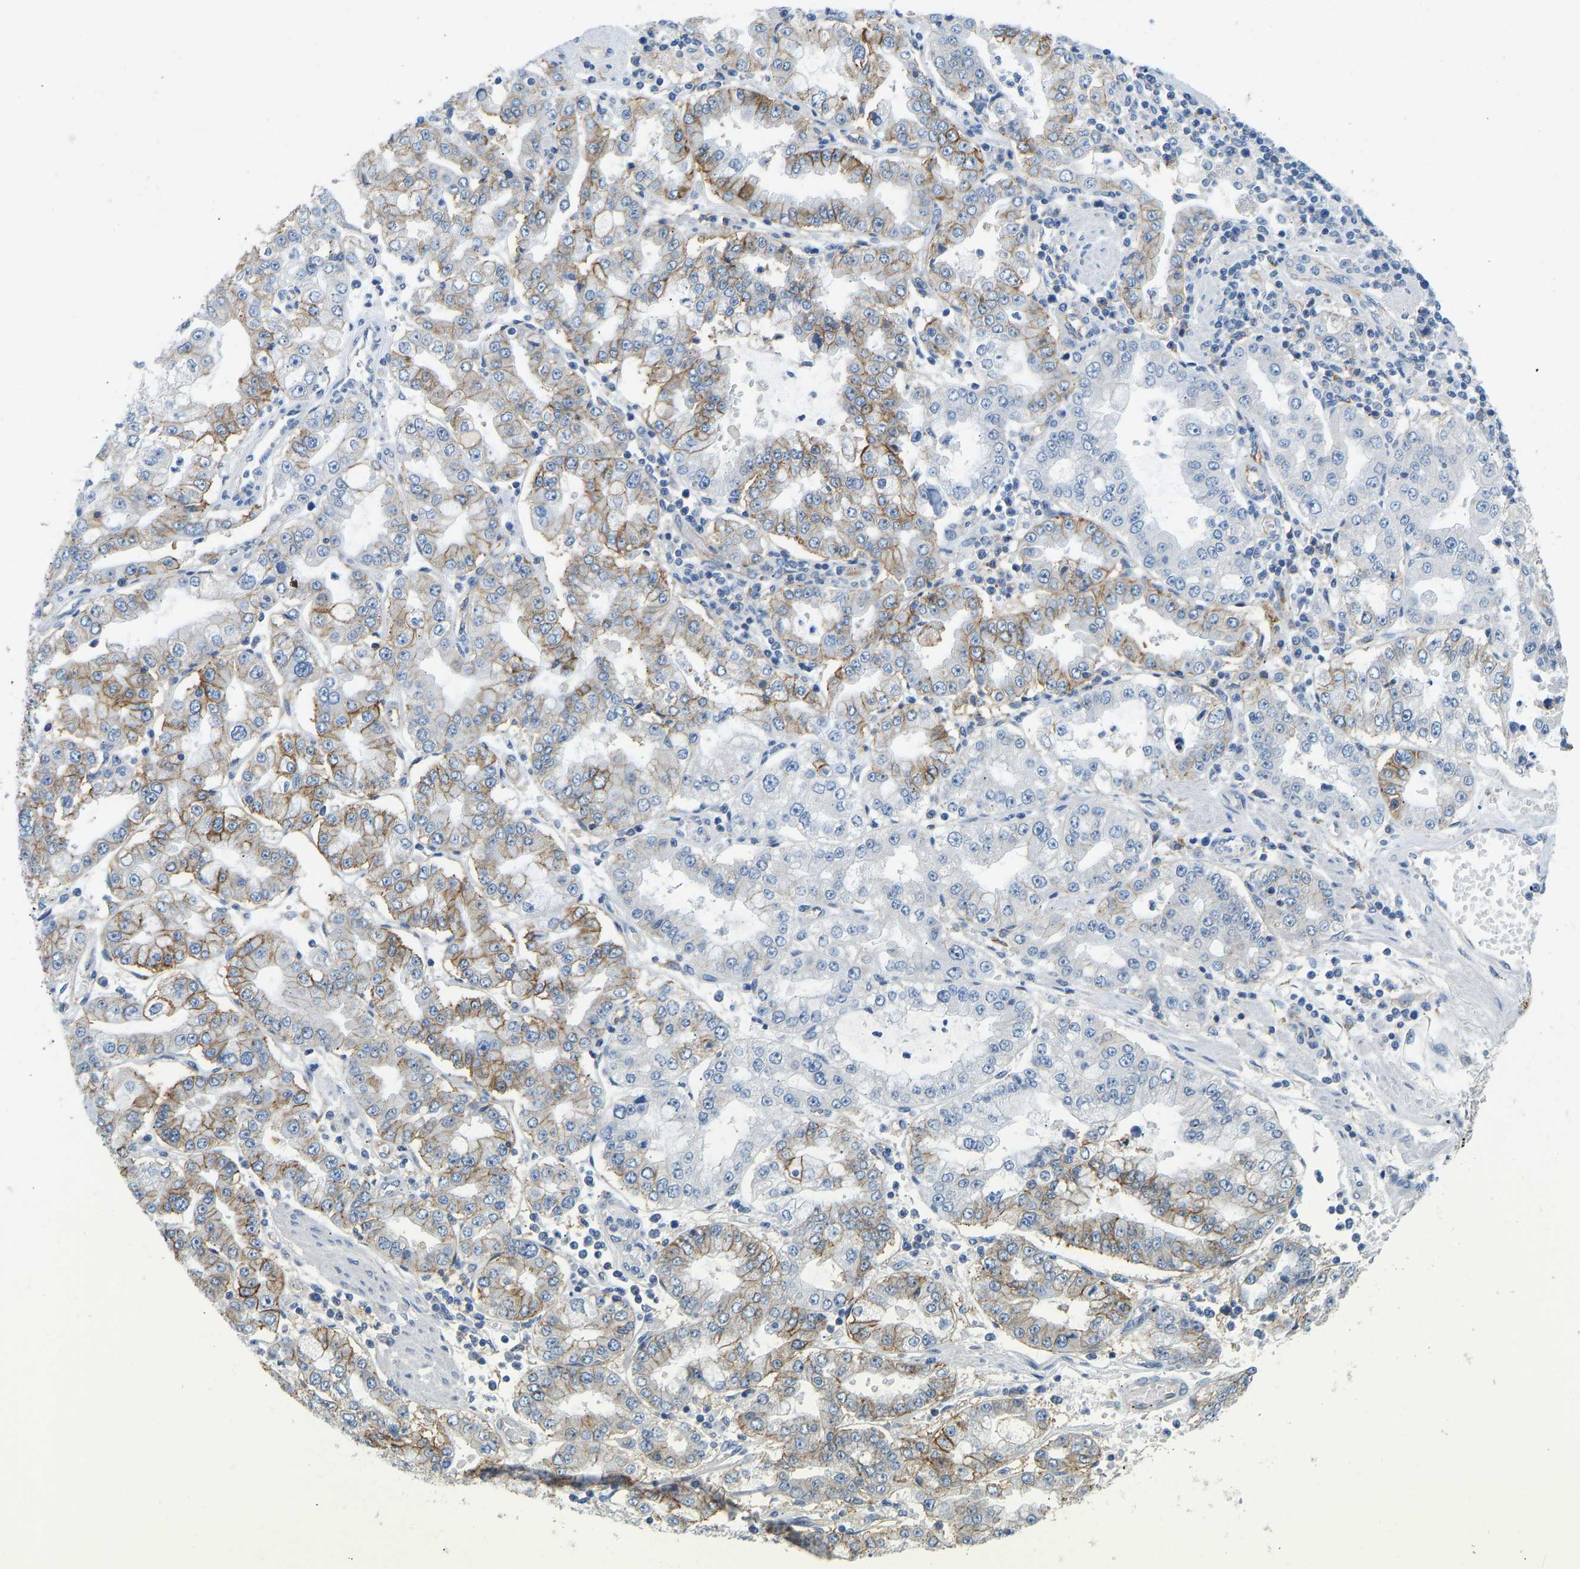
{"staining": {"intensity": "moderate", "quantity": "25%-75%", "location": "cytoplasmic/membranous"}, "tissue": "stomach cancer", "cell_type": "Tumor cells", "image_type": "cancer", "snomed": [{"axis": "morphology", "description": "Adenocarcinoma, NOS"}, {"axis": "topography", "description": "Stomach"}], "caption": "Immunohistochemistry (IHC) (DAB (3,3'-diaminobenzidine)) staining of human stomach cancer reveals moderate cytoplasmic/membranous protein expression in approximately 25%-75% of tumor cells. (DAB (3,3'-diaminobenzidine) = brown stain, brightfield microscopy at high magnification).", "gene": "ATP1A1", "patient": {"sex": "male", "age": 76}}